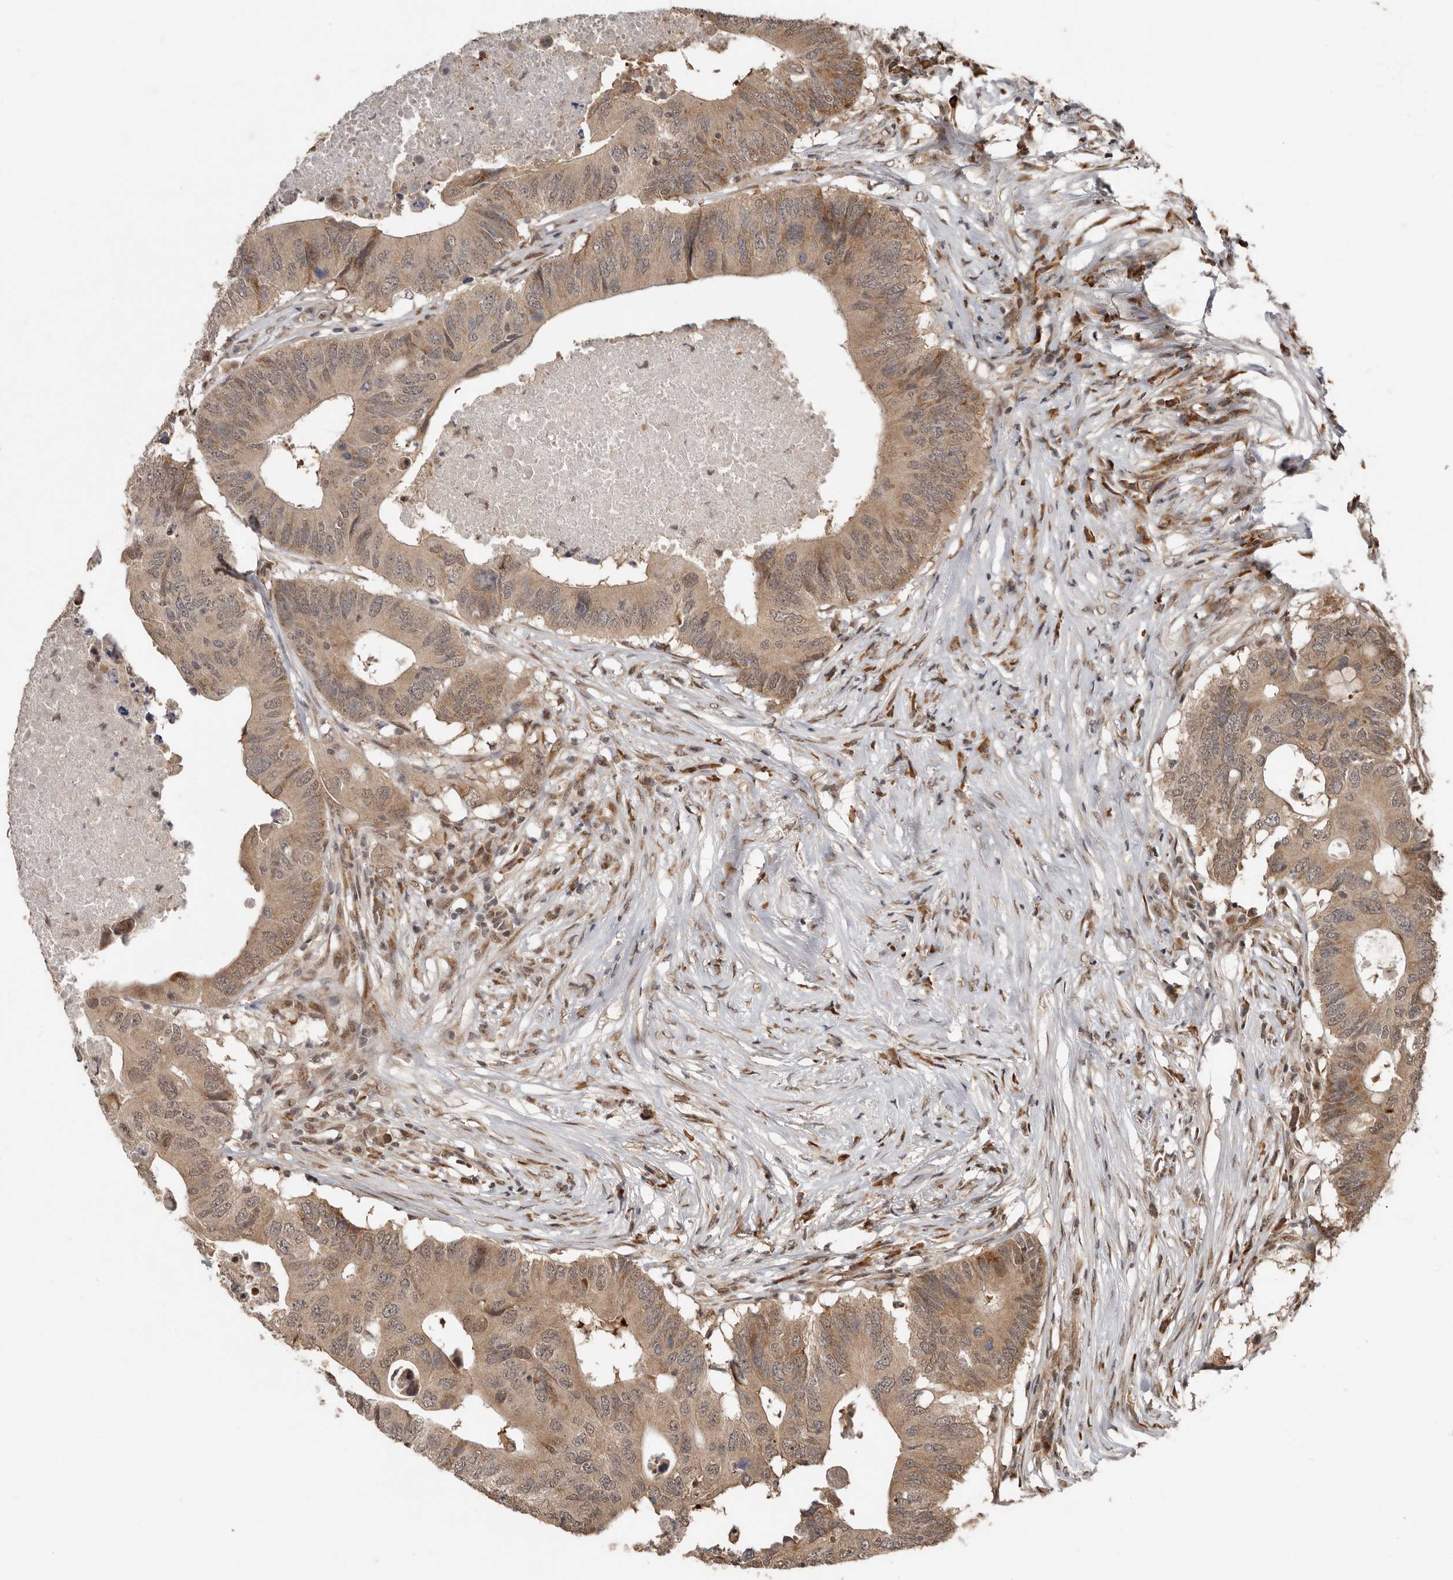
{"staining": {"intensity": "moderate", "quantity": ">75%", "location": "cytoplasmic/membranous,nuclear"}, "tissue": "colorectal cancer", "cell_type": "Tumor cells", "image_type": "cancer", "snomed": [{"axis": "morphology", "description": "Adenocarcinoma, NOS"}, {"axis": "topography", "description": "Colon"}], "caption": "A photomicrograph of human colorectal adenocarcinoma stained for a protein demonstrates moderate cytoplasmic/membranous and nuclear brown staining in tumor cells.", "gene": "LRGUK", "patient": {"sex": "male", "age": 71}}